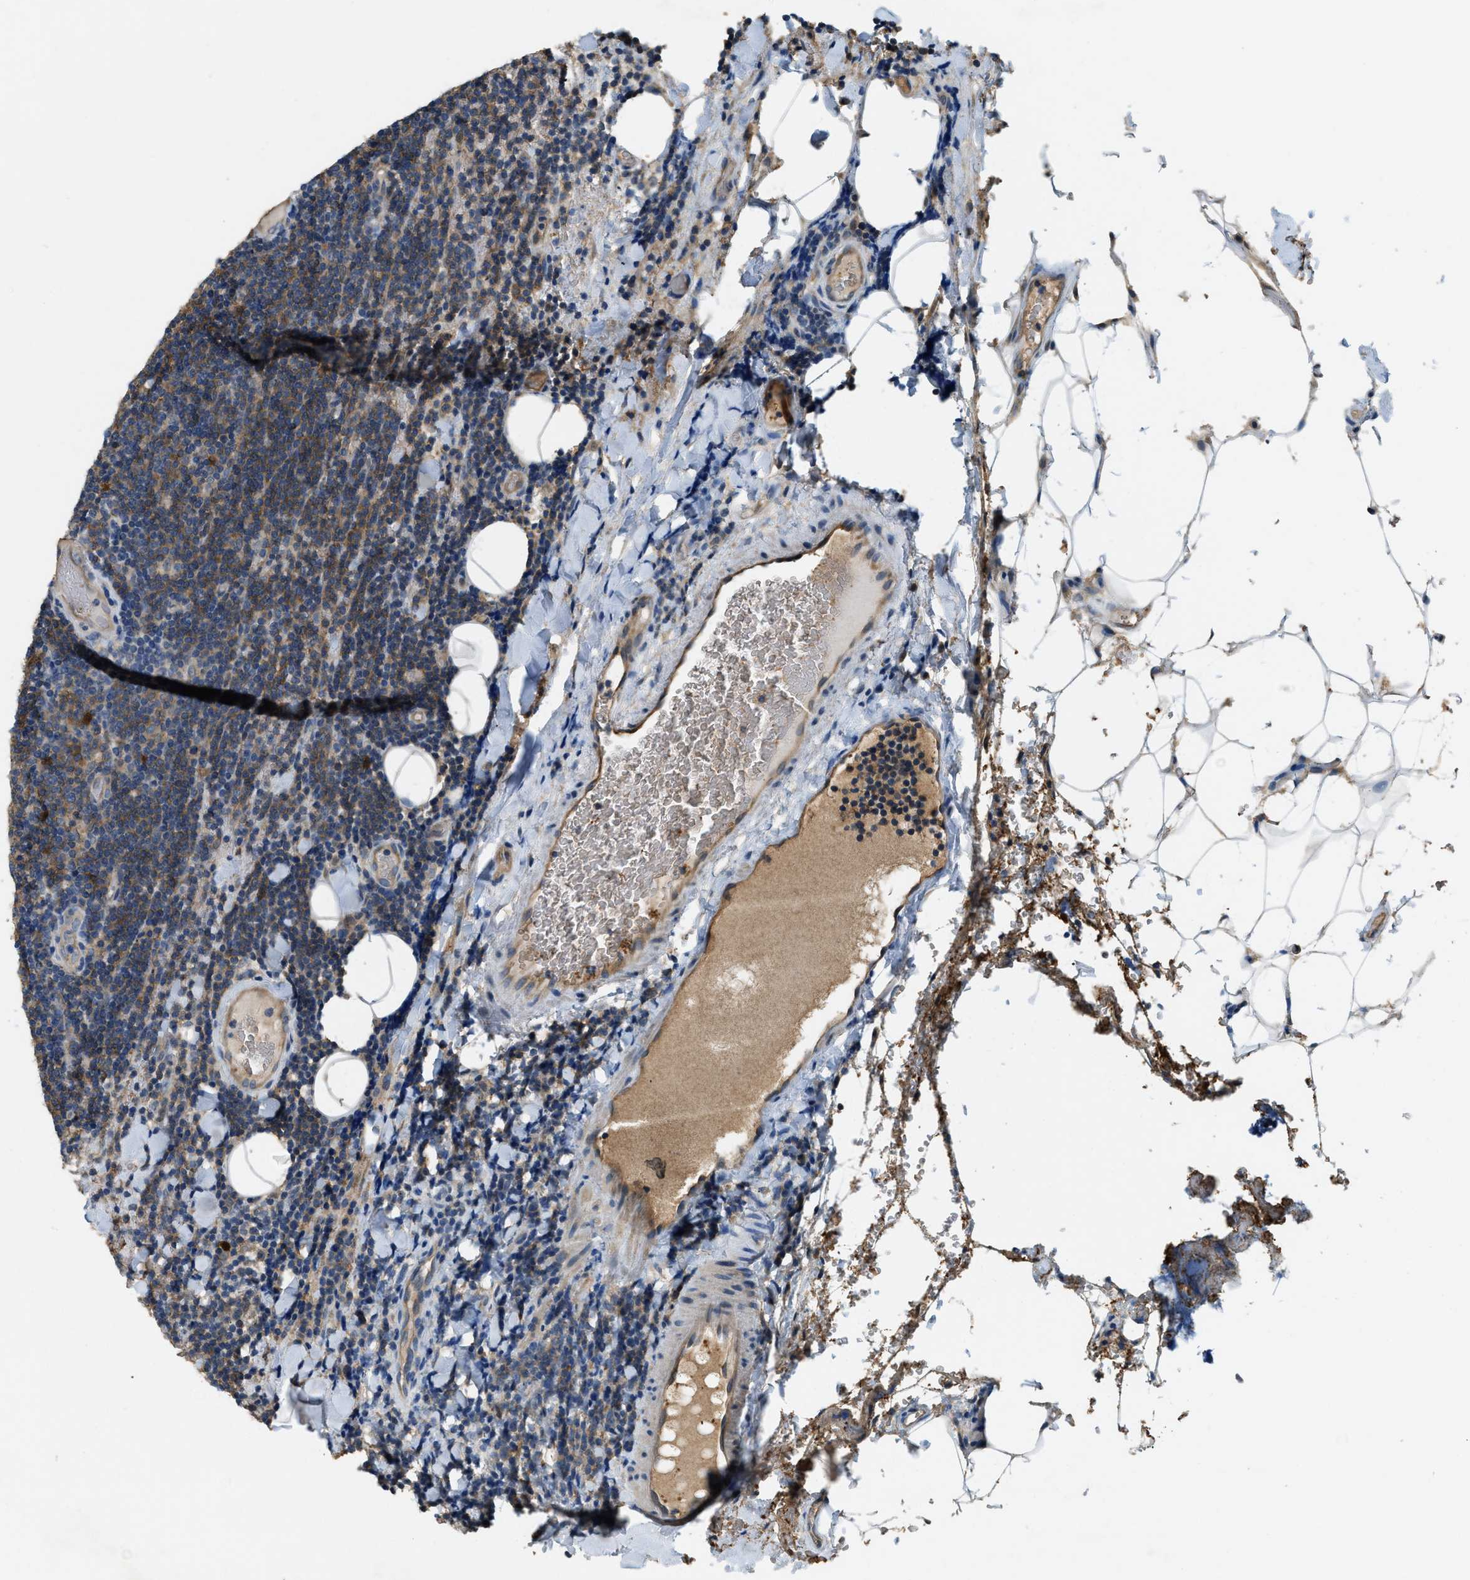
{"staining": {"intensity": "moderate", "quantity": ">75%", "location": "cytoplasmic/membranous"}, "tissue": "lymphoma", "cell_type": "Tumor cells", "image_type": "cancer", "snomed": [{"axis": "morphology", "description": "Malignant lymphoma, non-Hodgkin's type, Low grade"}, {"axis": "topography", "description": "Lymph node"}], "caption": "IHC histopathology image of neoplastic tissue: human lymphoma stained using immunohistochemistry (IHC) reveals medium levels of moderate protein expression localized specifically in the cytoplasmic/membranous of tumor cells, appearing as a cytoplasmic/membranous brown color.", "gene": "CFLAR", "patient": {"sex": "male", "age": 66}}